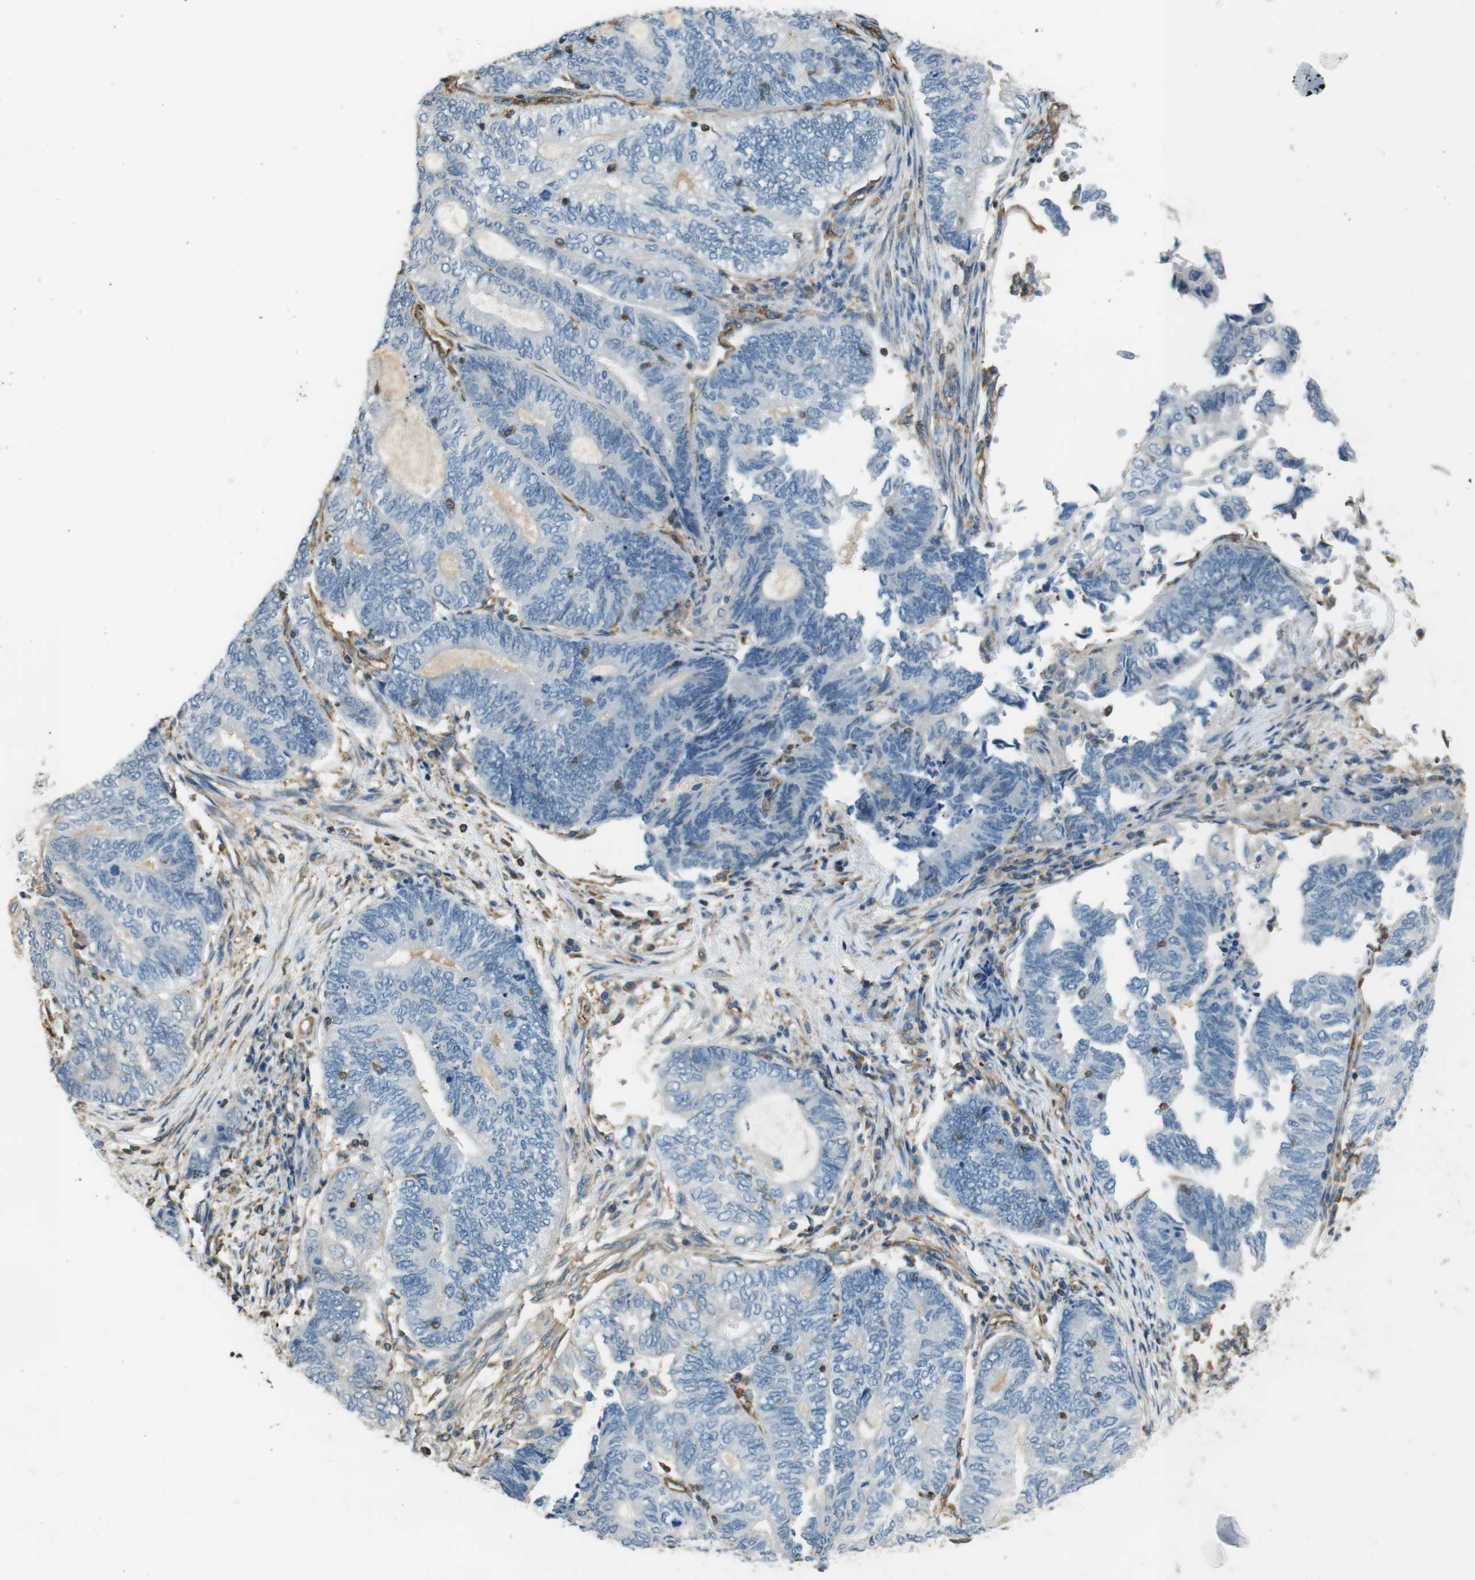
{"staining": {"intensity": "negative", "quantity": "none", "location": "none"}, "tissue": "endometrial cancer", "cell_type": "Tumor cells", "image_type": "cancer", "snomed": [{"axis": "morphology", "description": "Adenocarcinoma, NOS"}, {"axis": "topography", "description": "Uterus"}, {"axis": "topography", "description": "Endometrium"}], "caption": "Protein analysis of endometrial adenocarcinoma demonstrates no significant positivity in tumor cells.", "gene": "FCAR", "patient": {"sex": "female", "age": 70}}